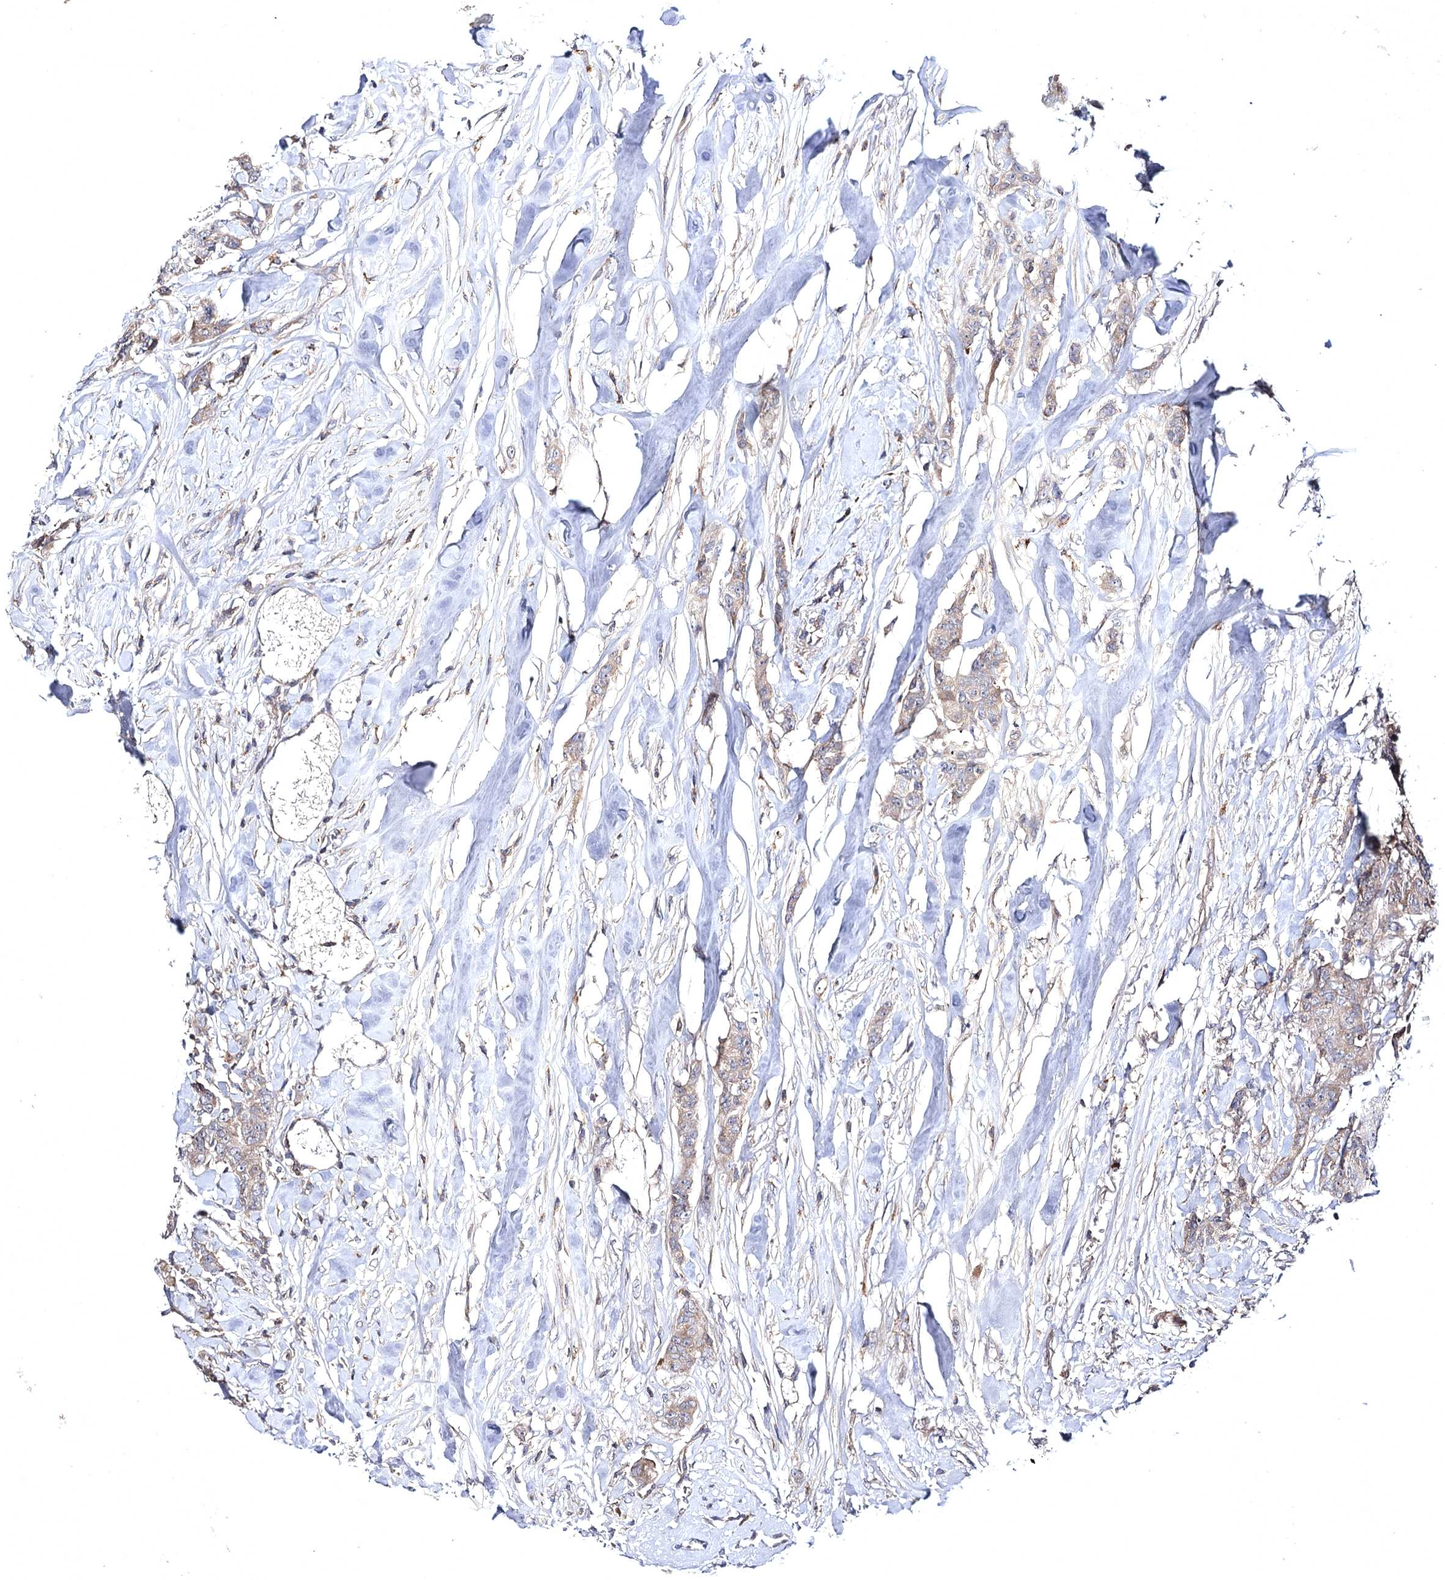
{"staining": {"intensity": "weak", "quantity": ">75%", "location": "cytoplasmic/membranous"}, "tissue": "breast cancer", "cell_type": "Tumor cells", "image_type": "cancer", "snomed": [{"axis": "morphology", "description": "Duct carcinoma"}, {"axis": "topography", "description": "Breast"}], "caption": "About >75% of tumor cells in human breast intraductal carcinoma reveal weak cytoplasmic/membranous protein staining as visualized by brown immunohistochemical staining.", "gene": "BCR", "patient": {"sex": "female", "age": 40}}